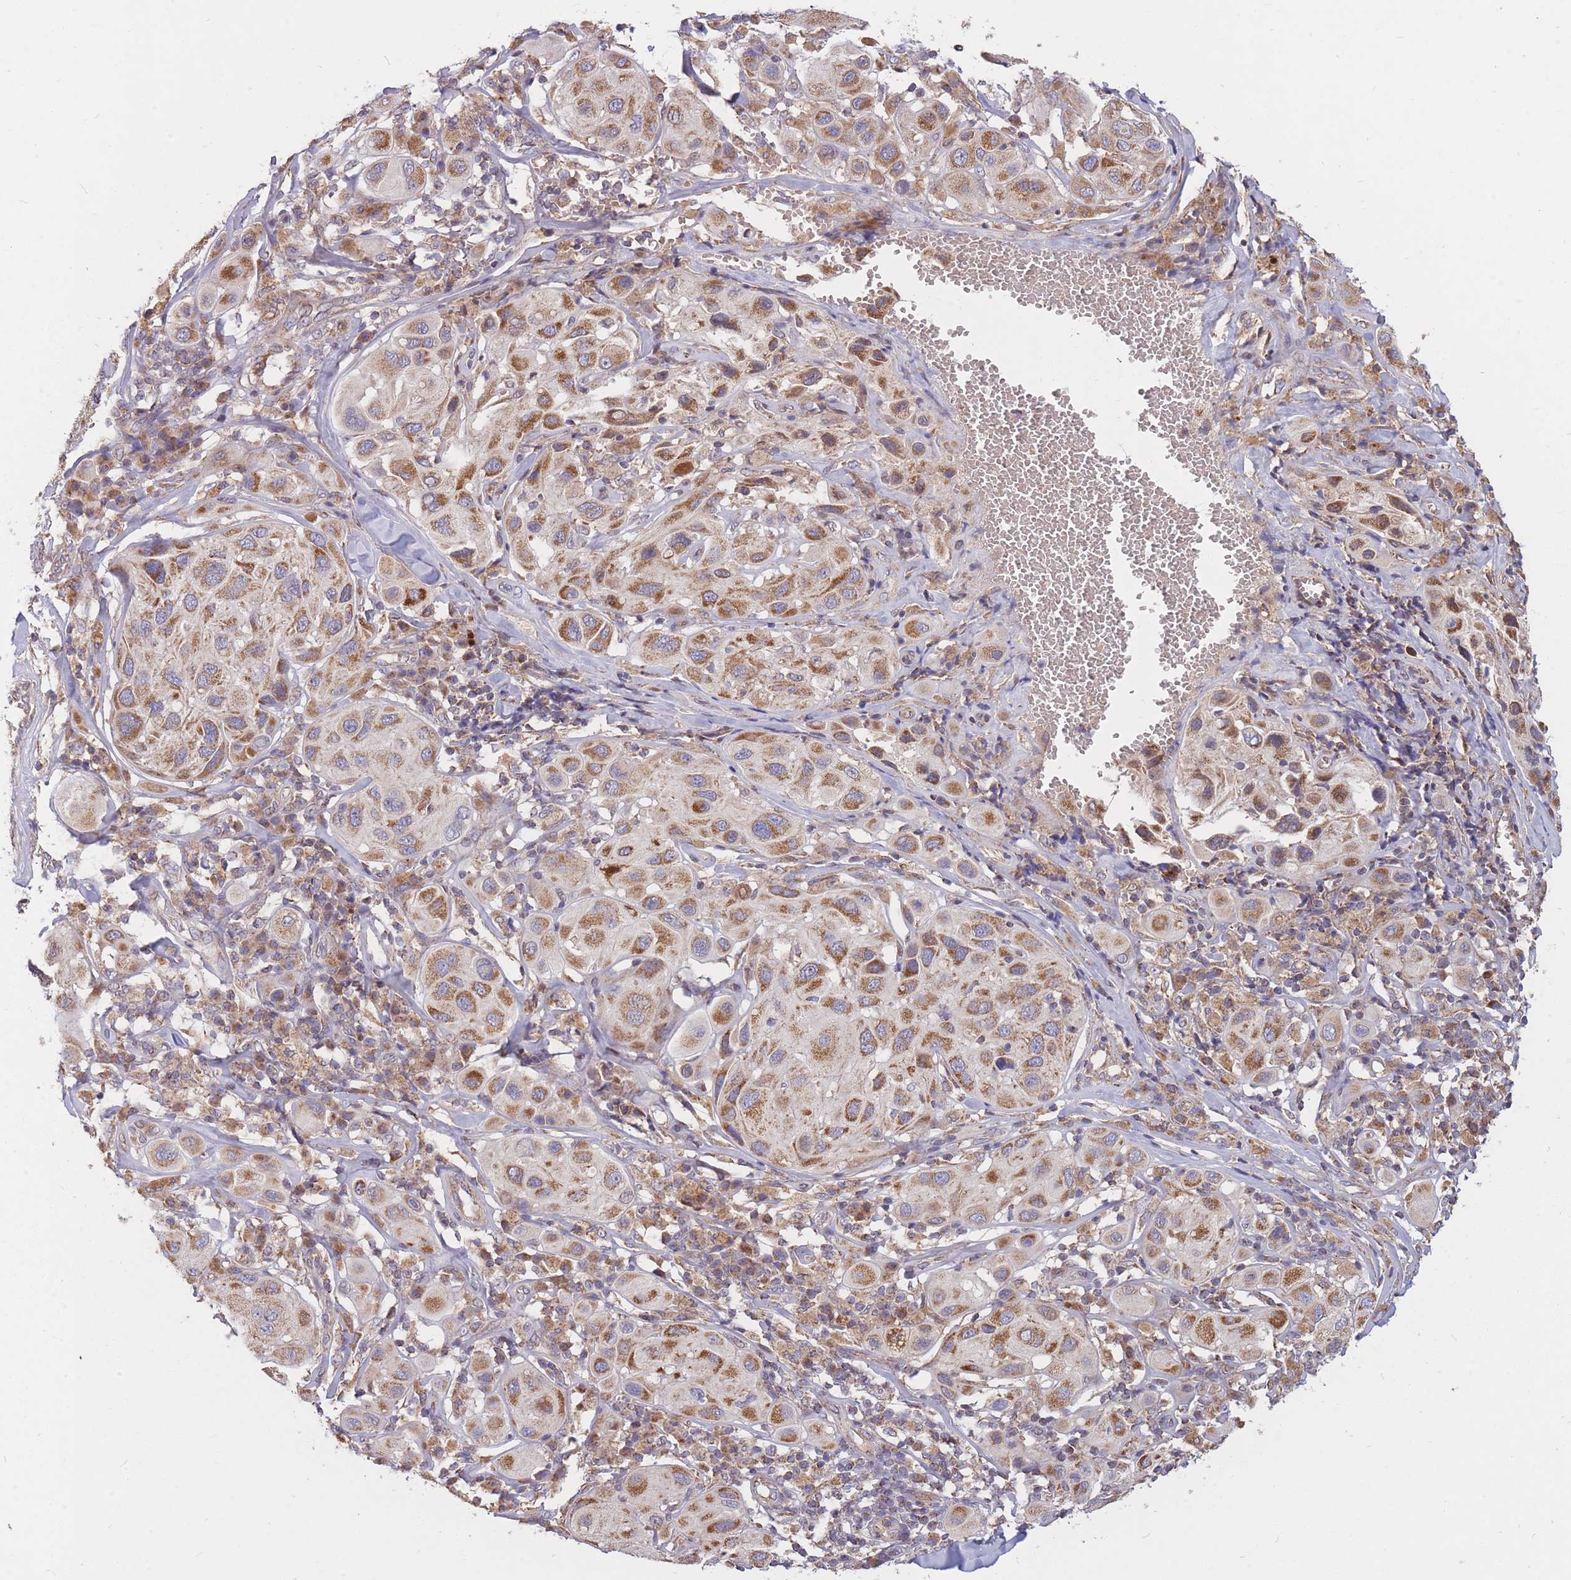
{"staining": {"intensity": "moderate", "quantity": ">75%", "location": "cytoplasmic/membranous"}, "tissue": "melanoma", "cell_type": "Tumor cells", "image_type": "cancer", "snomed": [{"axis": "morphology", "description": "Malignant melanoma, Metastatic site"}, {"axis": "topography", "description": "Skin"}], "caption": "This is an image of IHC staining of malignant melanoma (metastatic site), which shows moderate expression in the cytoplasmic/membranous of tumor cells.", "gene": "PTPMT1", "patient": {"sex": "male", "age": 41}}